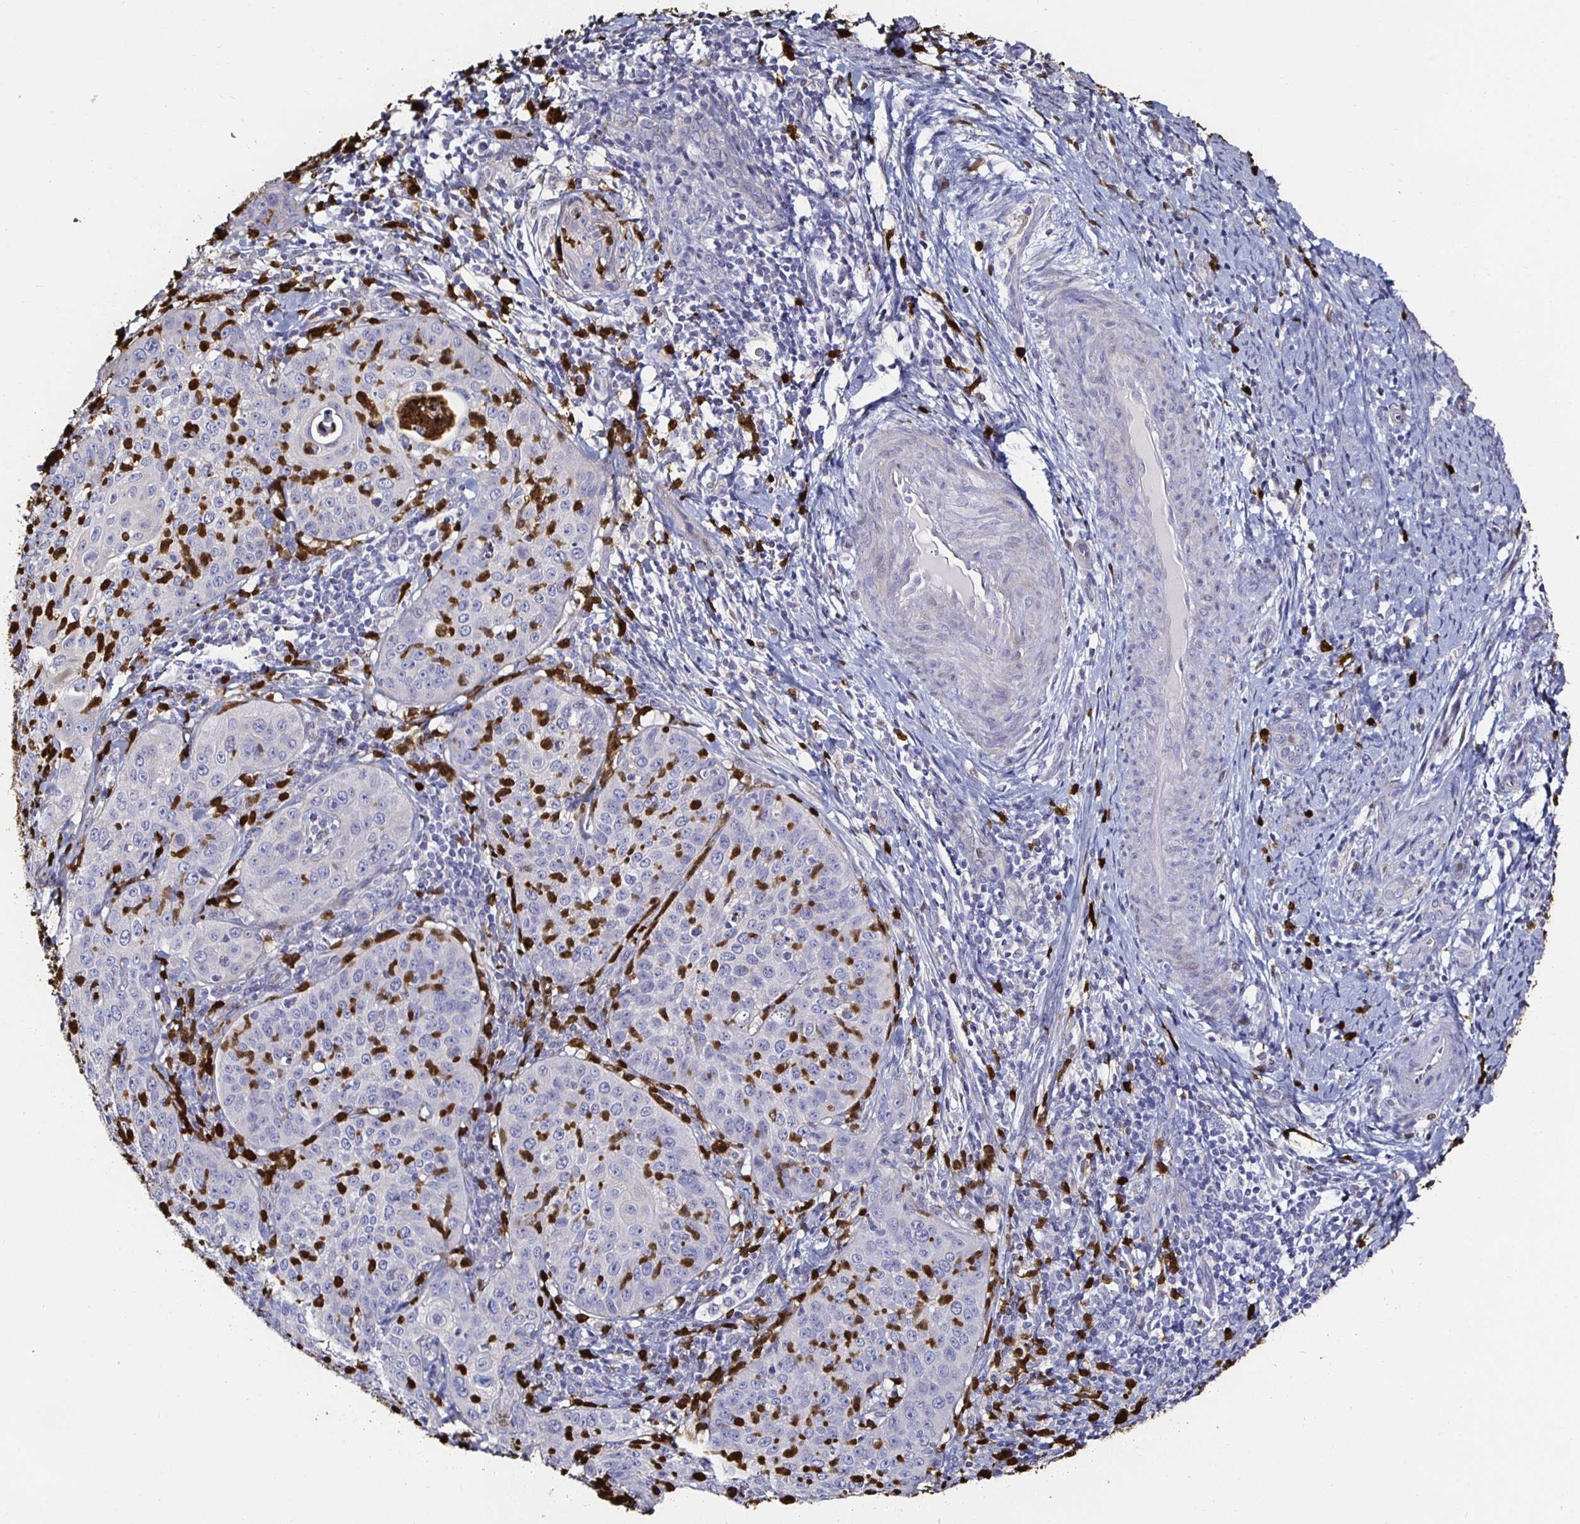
{"staining": {"intensity": "negative", "quantity": "none", "location": "none"}, "tissue": "cervical cancer", "cell_type": "Tumor cells", "image_type": "cancer", "snomed": [{"axis": "morphology", "description": "Squamous cell carcinoma, NOS"}, {"axis": "topography", "description": "Cervix"}], "caption": "Immunohistochemical staining of human cervical cancer demonstrates no significant expression in tumor cells.", "gene": "TLR4", "patient": {"sex": "female", "age": 30}}